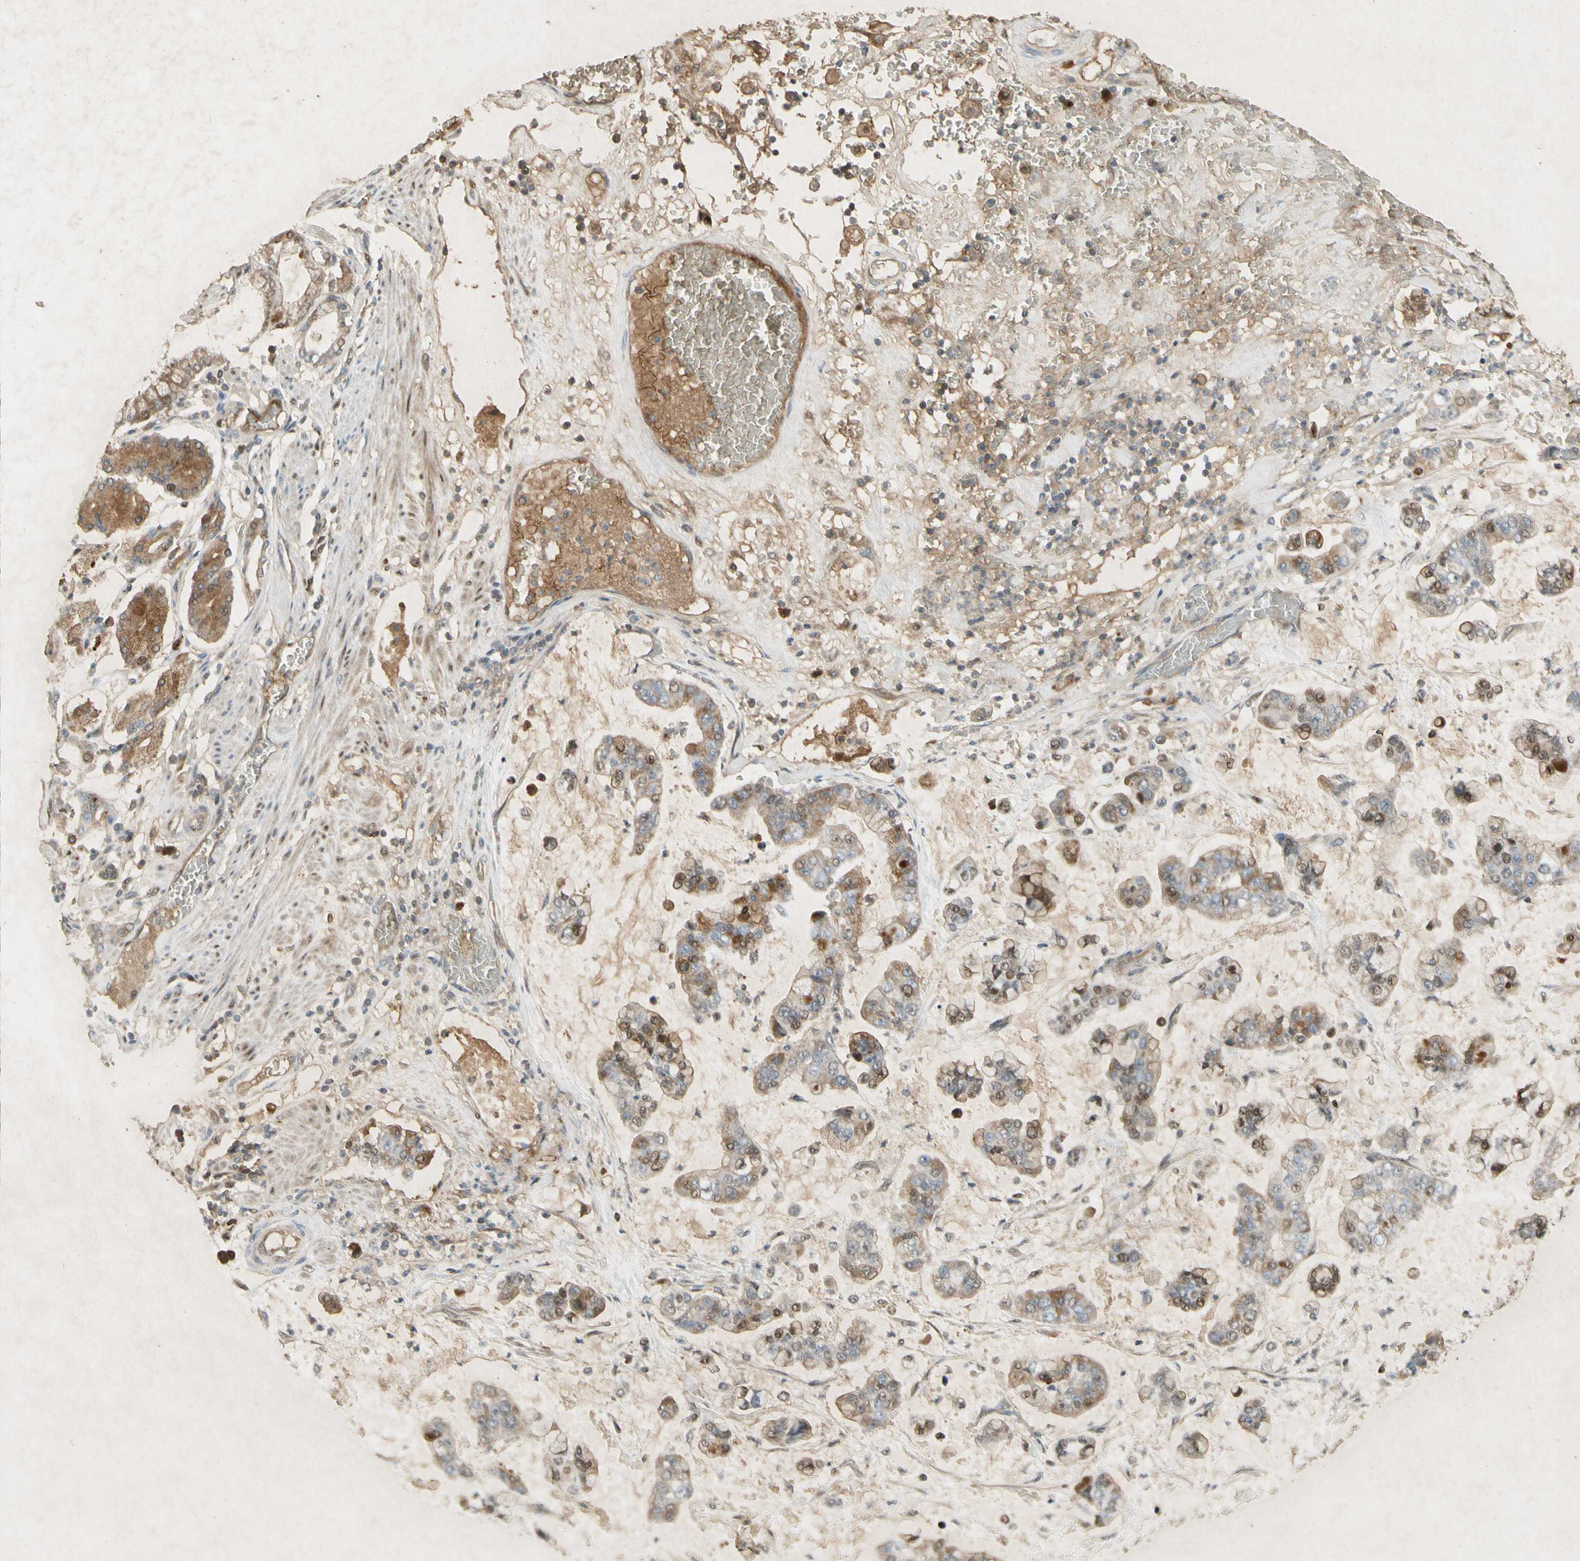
{"staining": {"intensity": "moderate", "quantity": "<25%", "location": "cytoplasmic/membranous,nuclear"}, "tissue": "stomach cancer", "cell_type": "Tumor cells", "image_type": "cancer", "snomed": [{"axis": "morphology", "description": "Normal tissue, NOS"}, {"axis": "morphology", "description": "Adenocarcinoma, NOS"}, {"axis": "topography", "description": "Stomach, upper"}, {"axis": "topography", "description": "Stomach"}], "caption": "IHC of stomach cancer reveals low levels of moderate cytoplasmic/membranous and nuclear staining in about <25% of tumor cells.", "gene": "NRG4", "patient": {"sex": "male", "age": 76}}